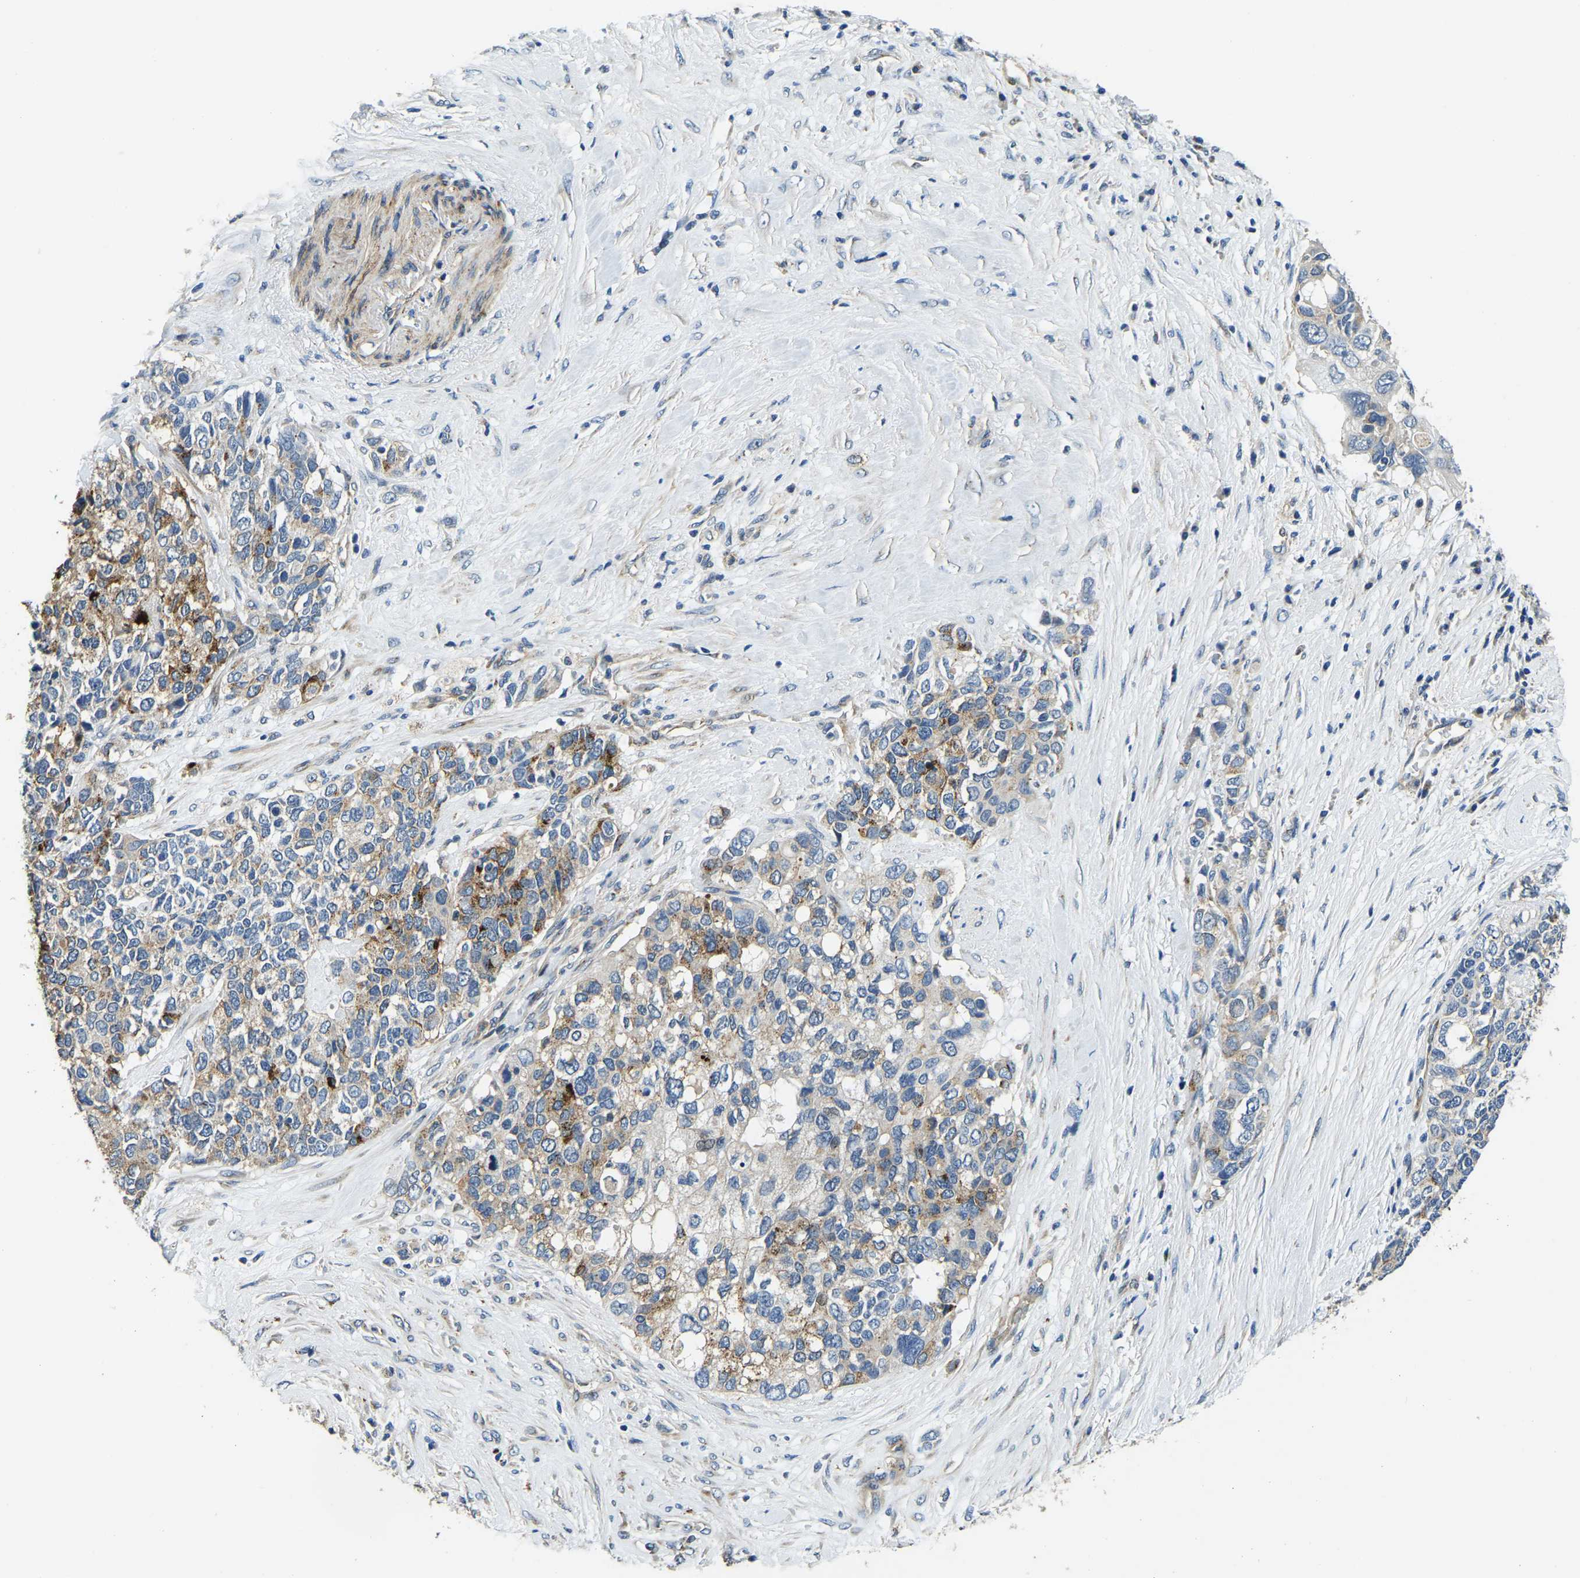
{"staining": {"intensity": "strong", "quantity": "25%-75%", "location": "cytoplasmic/membranous"}, "tissue": "pancreatic cancer", "cell_type": "Tumor cells", "image_type": "cancer", "snomed": [{"axis": "morphology", "description": "Adenocarcinoma, NOS"}, {"axis": "topography", "description": "Pancreas"}], "caption": "Immunohistochemistry of human pancreatic cancer displays high levels of strong cytoplasmic/membranous expression in approximately 25%-75% of tumor cells.", "gene": "RNF39", "patient": {"sex": "female", "age": 56}}